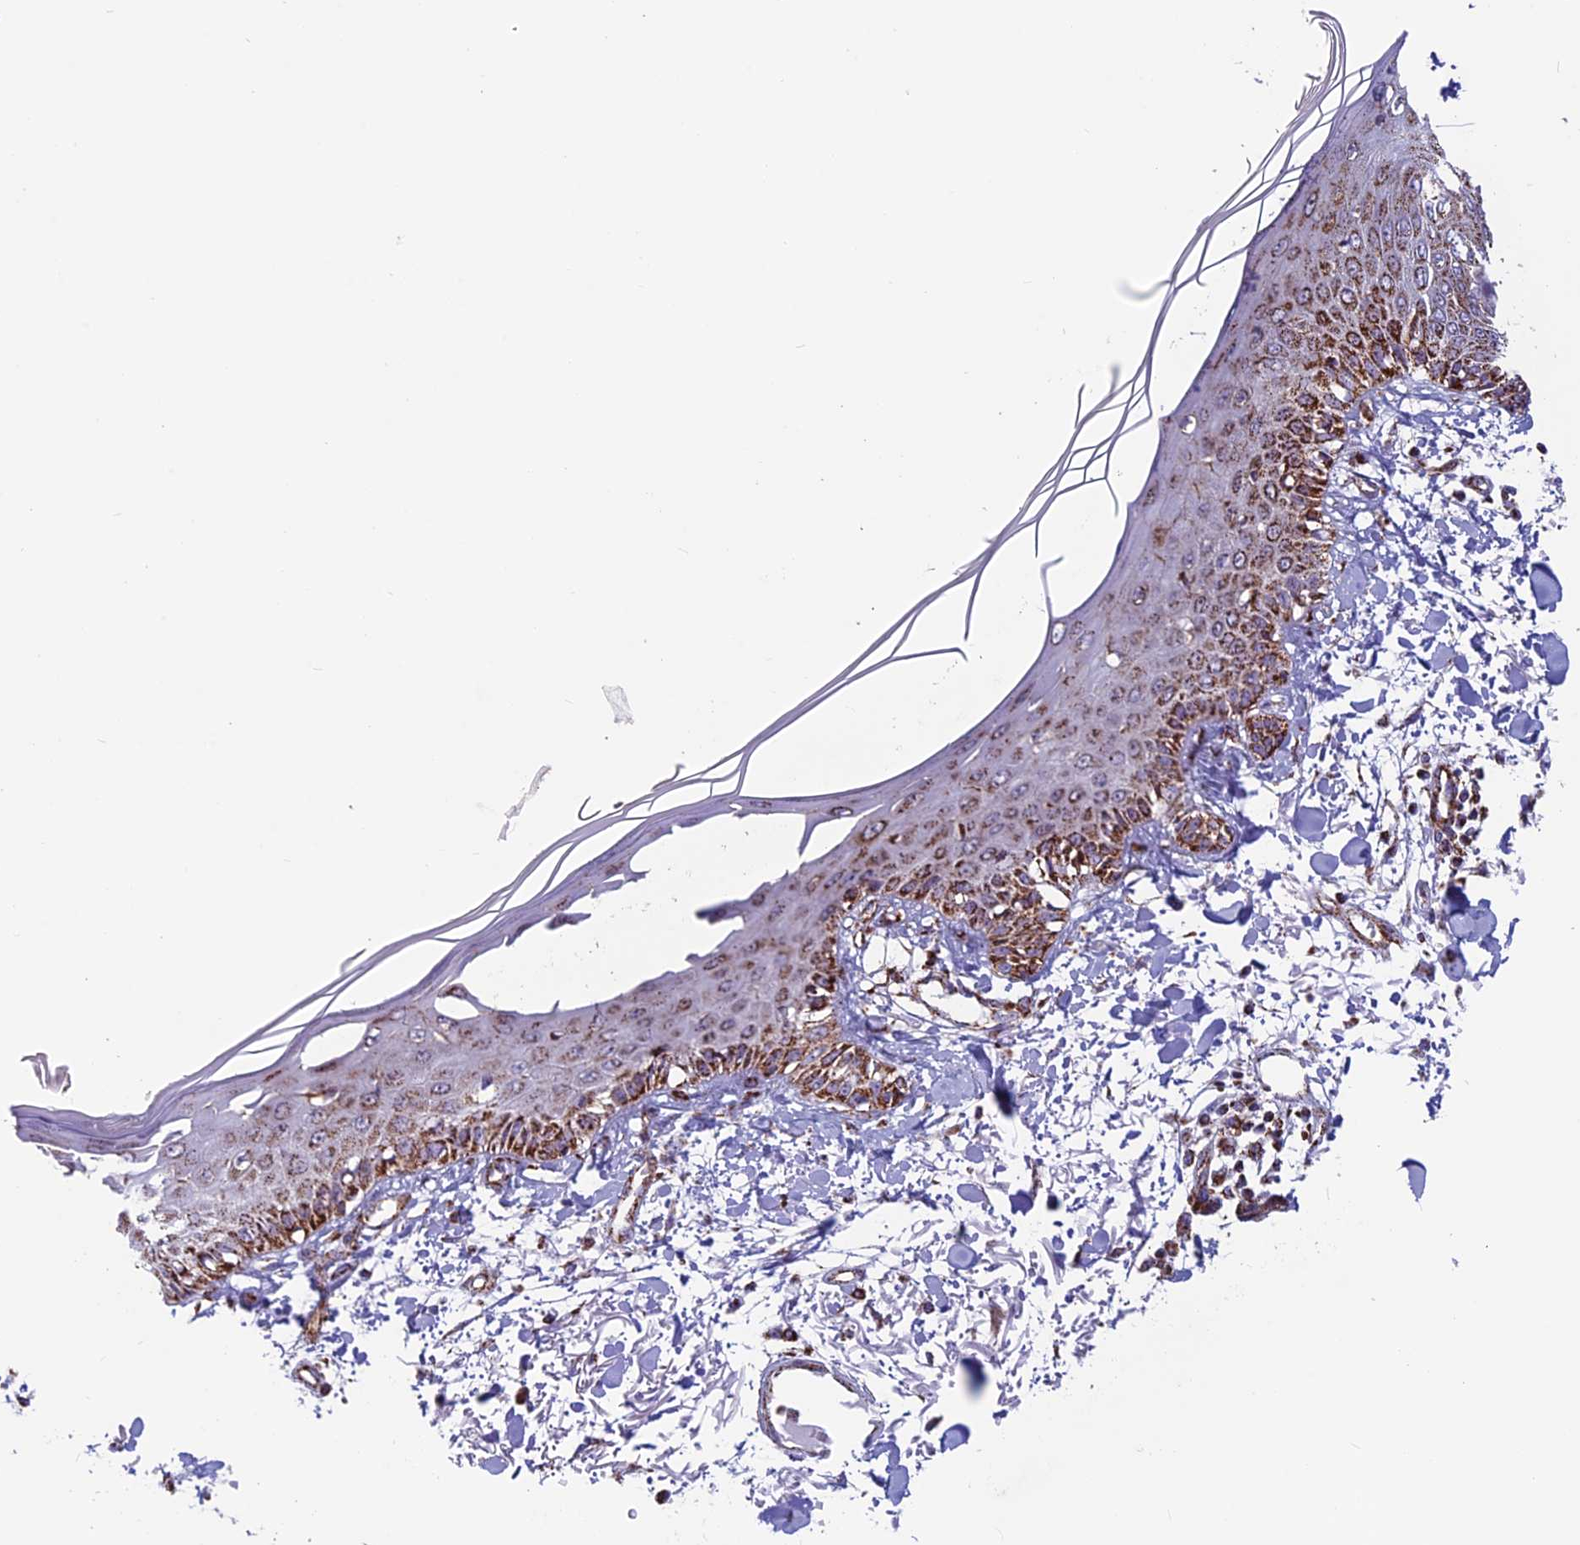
{"staining": {"intensity": "weak", "quantity": ">75%", "location": "cytoplasmic/membranous"}, "tissue": "skin", "cell_type": "Fibroblasts", "image_type": "normal", "snomed": [{"axis": "morphology", "description": "Normal tissue, NOS"}, {"axis": "morphology", "description": "Squamous cell carcinoma, NOS"}, {"axis": "topography", "description": "Skin"}, {"axis": "topography", "description": "Peripheral nerve tissue"}], "caption": "An IHC photomicrograph of unremarkable tissue is shown. Protein staining in brown highlights weak cytoplasmic/membranous positivity in skin within fibroblasts.", "gene": "MRPS18B", "patient": {"sex": "male", "age": 83}}